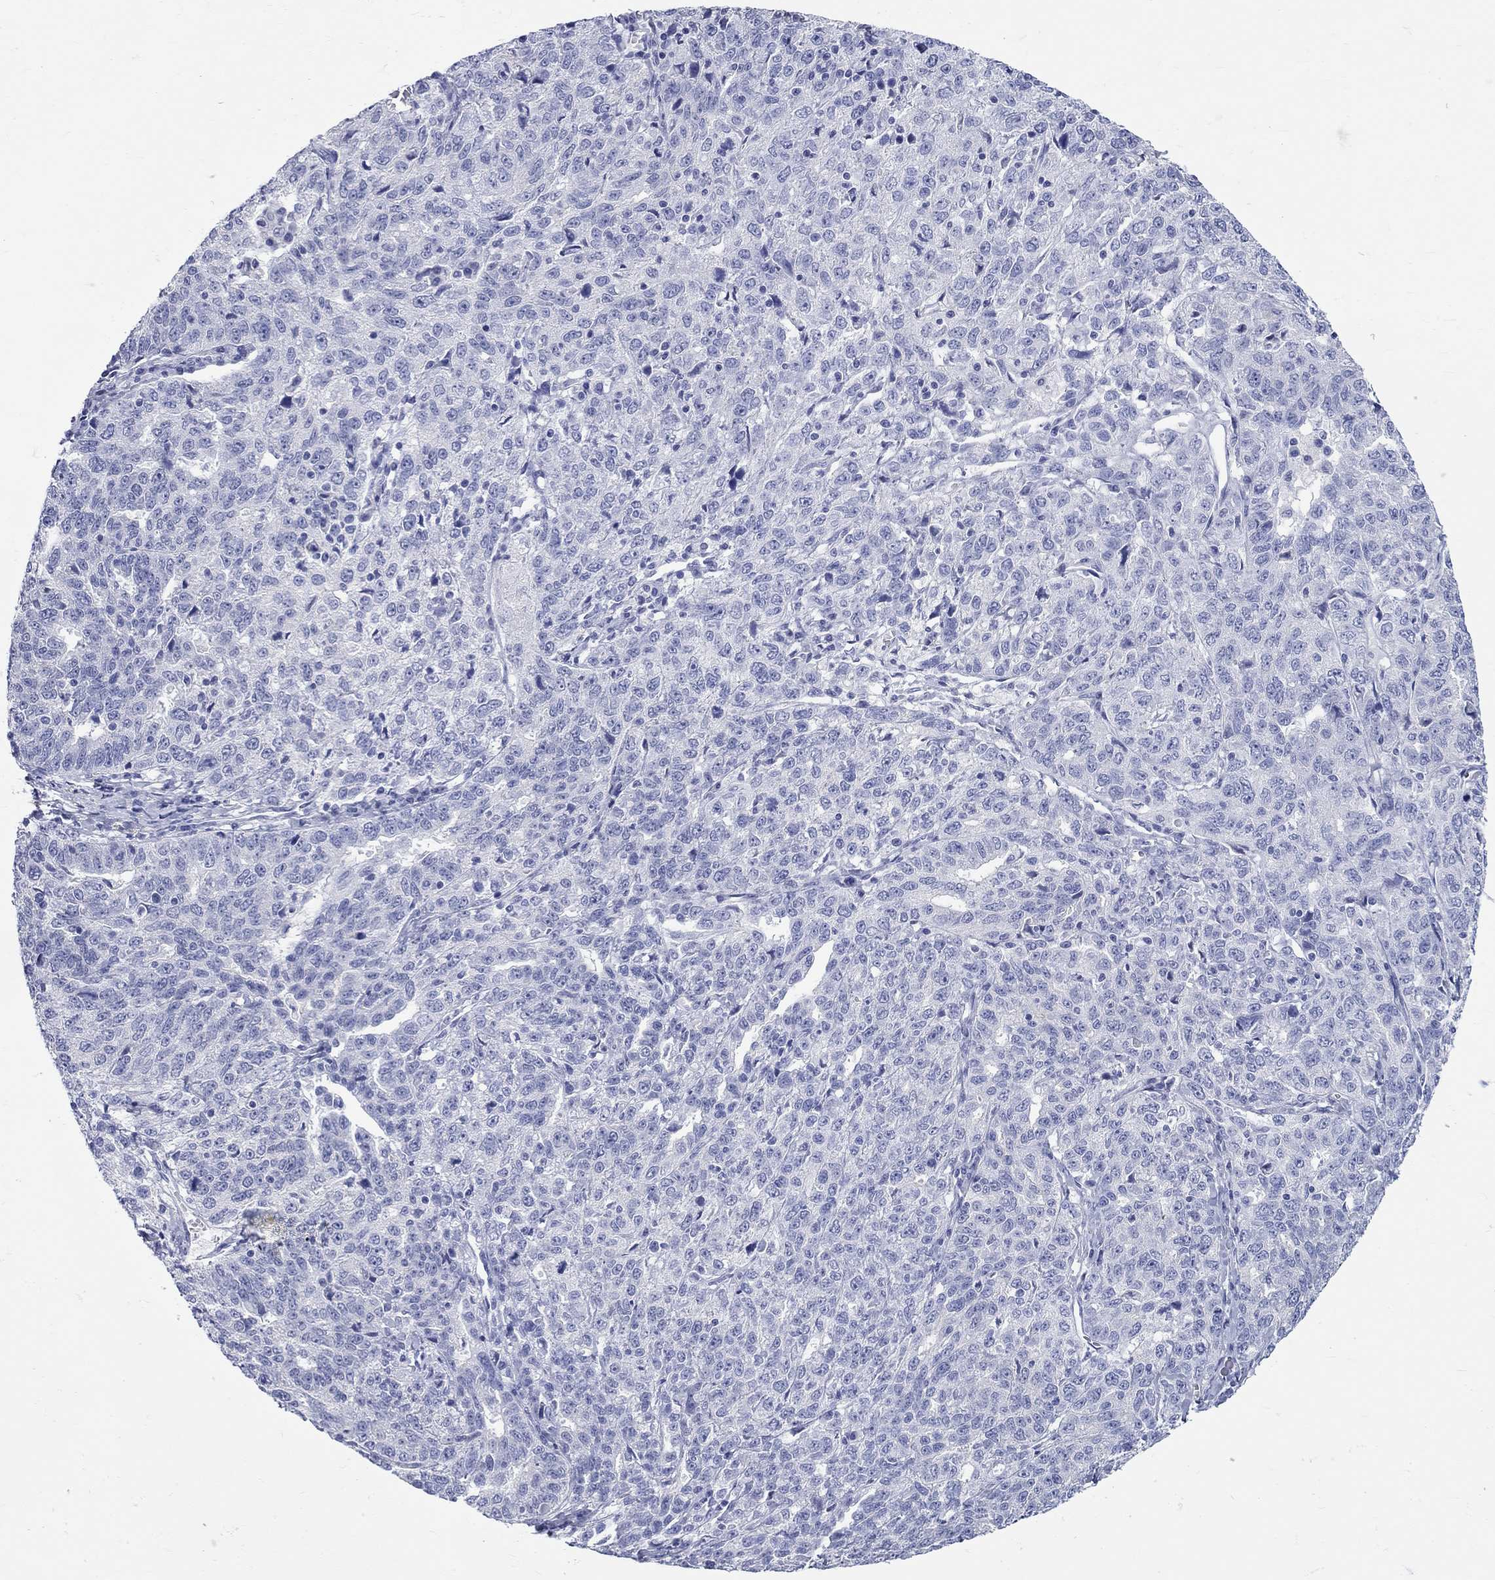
{"staining": {"intensity": "negative", "quantity": "none", "location": "none"}, "tissue": "ovarian cancer", "cell_type": "Tumor cells", "image_type": "cancer", "snomed": [{"axis": "morphology", "description": "Cystadenocarcinoma, serous, NOS"}, {"axis": "topography", "description": "Ovary"}], "caption": "Ovarian cancer stained for a protein using IHC reveals no staining tumor cells.", "gene": "SPATA9", "patient": {"sex": "female", "age": 71}}